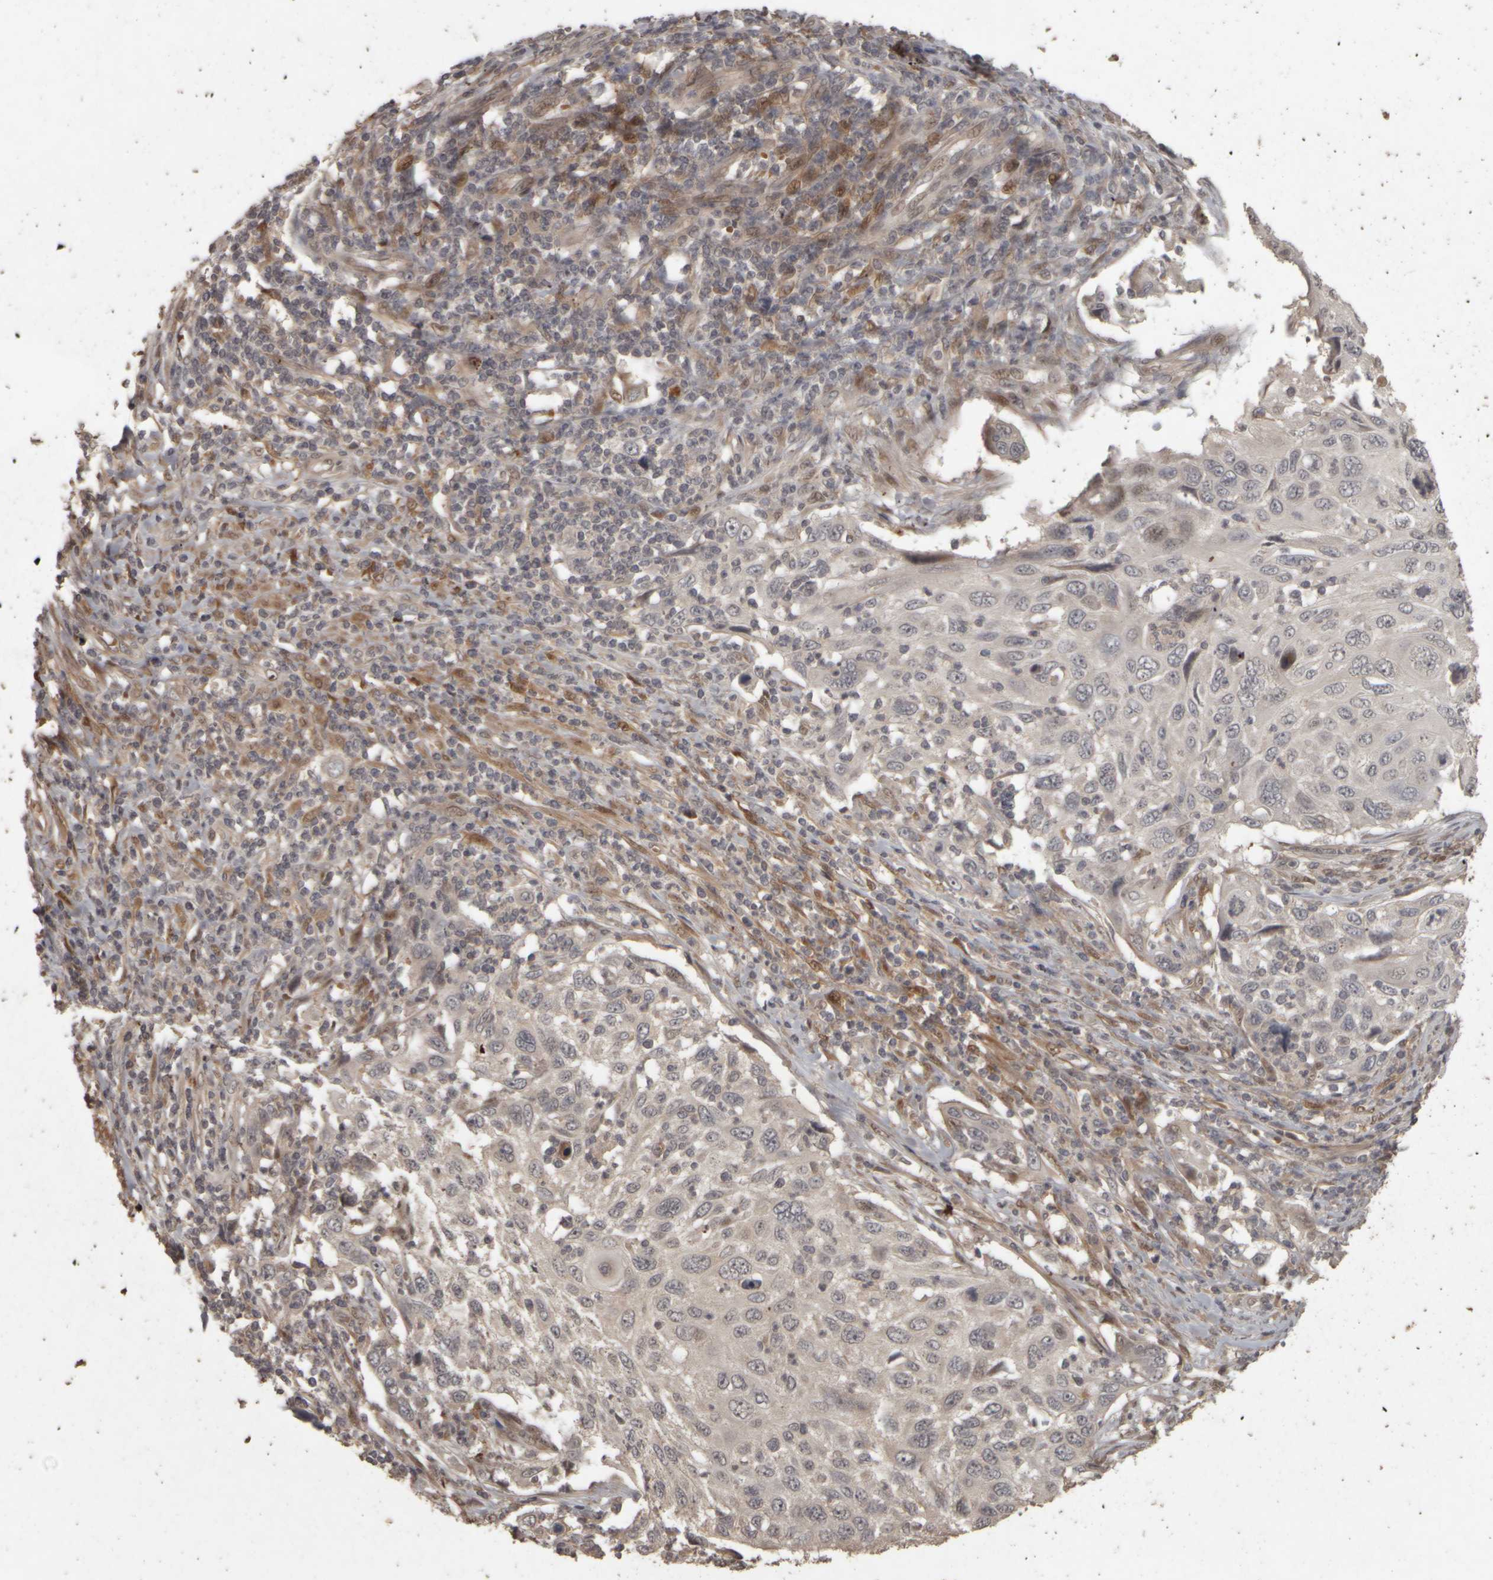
{"staining": {"intensity": "negative", "quantity": "none", "location": "none"}, "tissue": "cervical cancer", "cell_type": "Tumor cells", "image_type": "cancer", "snomed": [{"axis": "morphology", "description": "Squamous cell carcinoma, NOS"}, {"axis": "topography", "description": "Cervix"}], "caption": "Tumor cells are negative for protein expression in human squamous cell carcinoma (cervical).", "gene": "ACO1", "patient": {"sex": "female", "age": 70}}